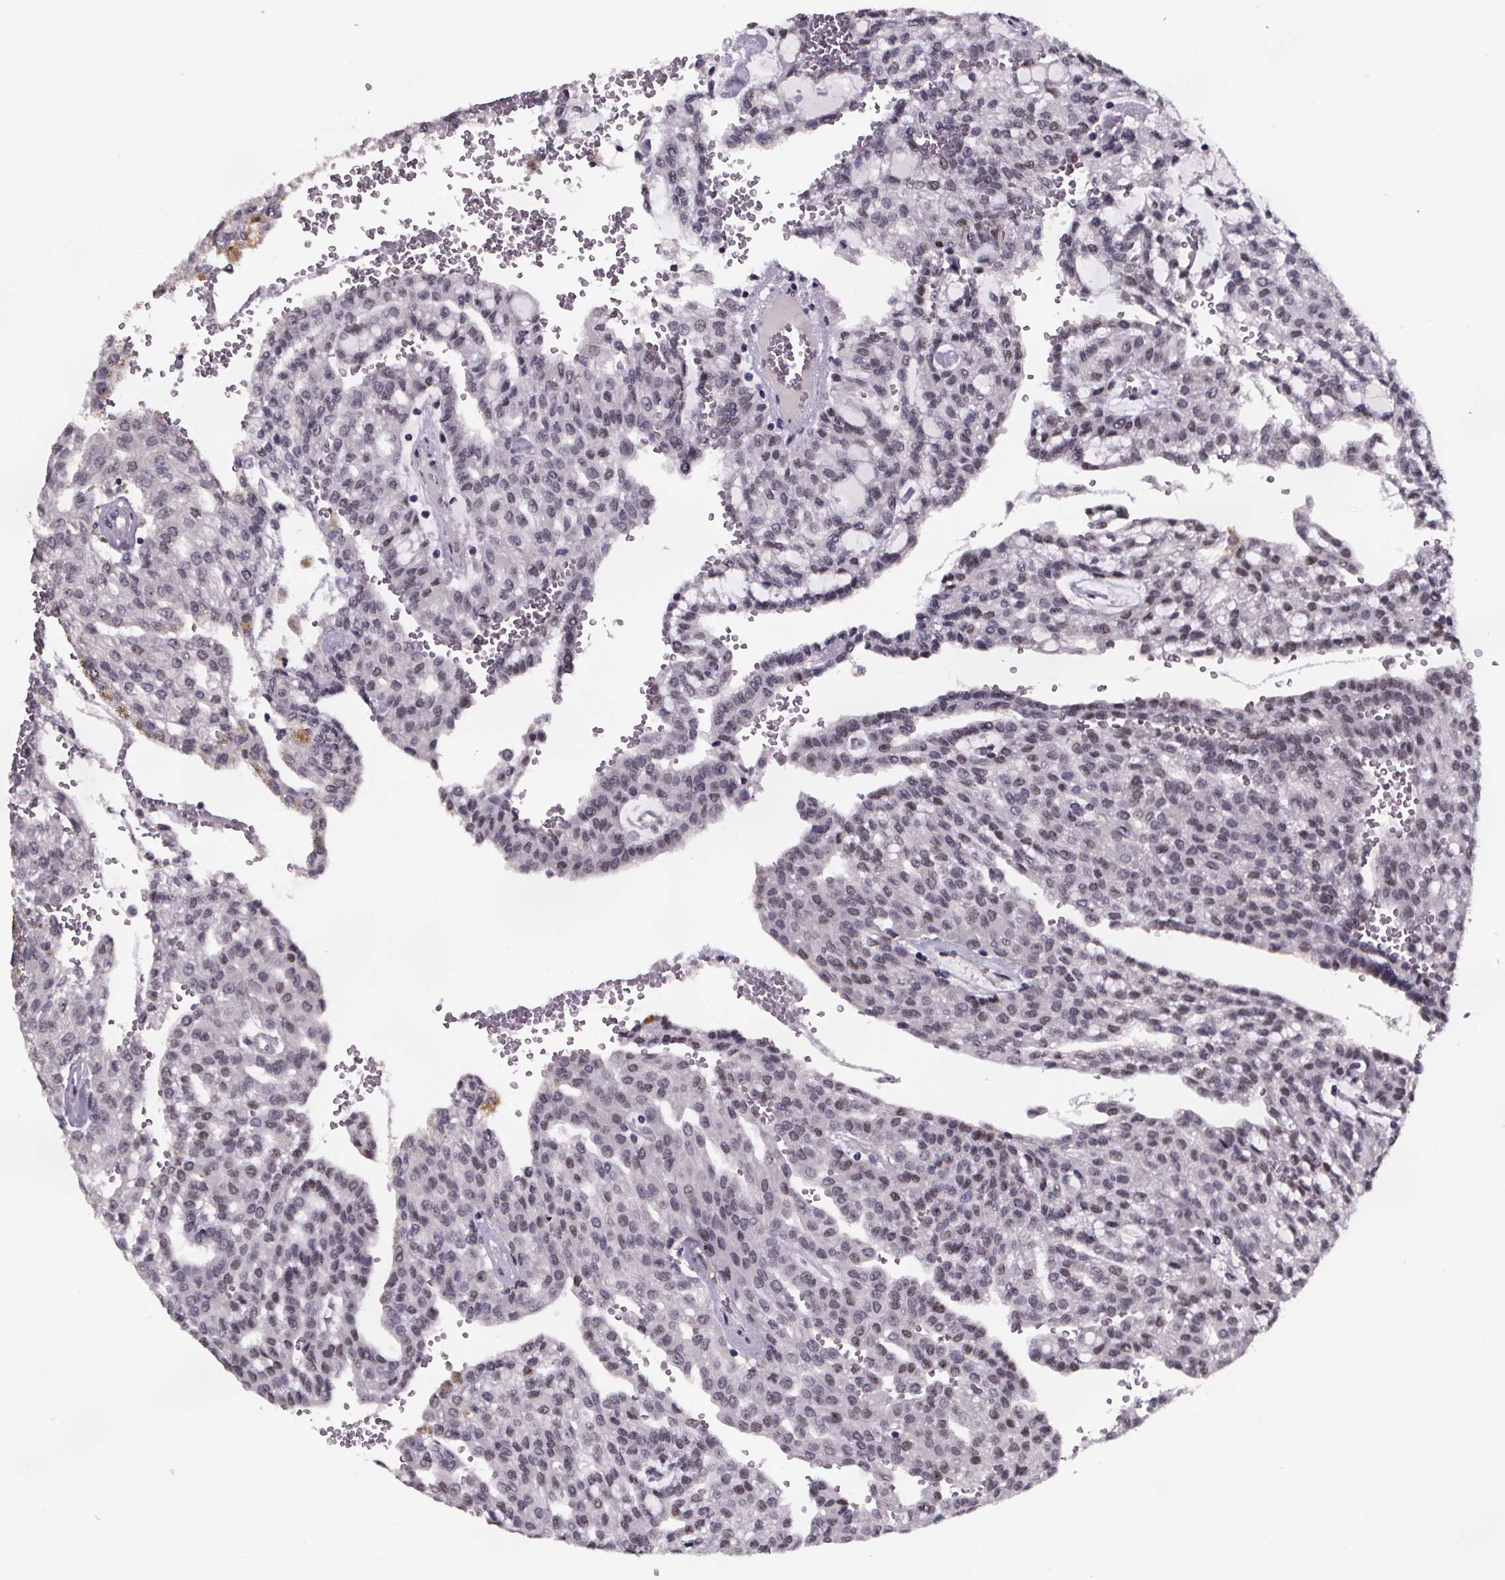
{"staining": {"intensity": "negative", "quantity": "none", "location": "none"}, "tissue": "renal cancer", "cell_type": "Tumor cells", "image_type": "cancer", "snomed": [{"axis": "morphology", "description": "Adenocarcinoma, NOS"}, {"axis": "topography", "description": "Kidney"}], "caption": "There is no significant staining in tumor cells of renal cancer.", "gene": "AR", "patient": {"sex": "male", "age": 63}}